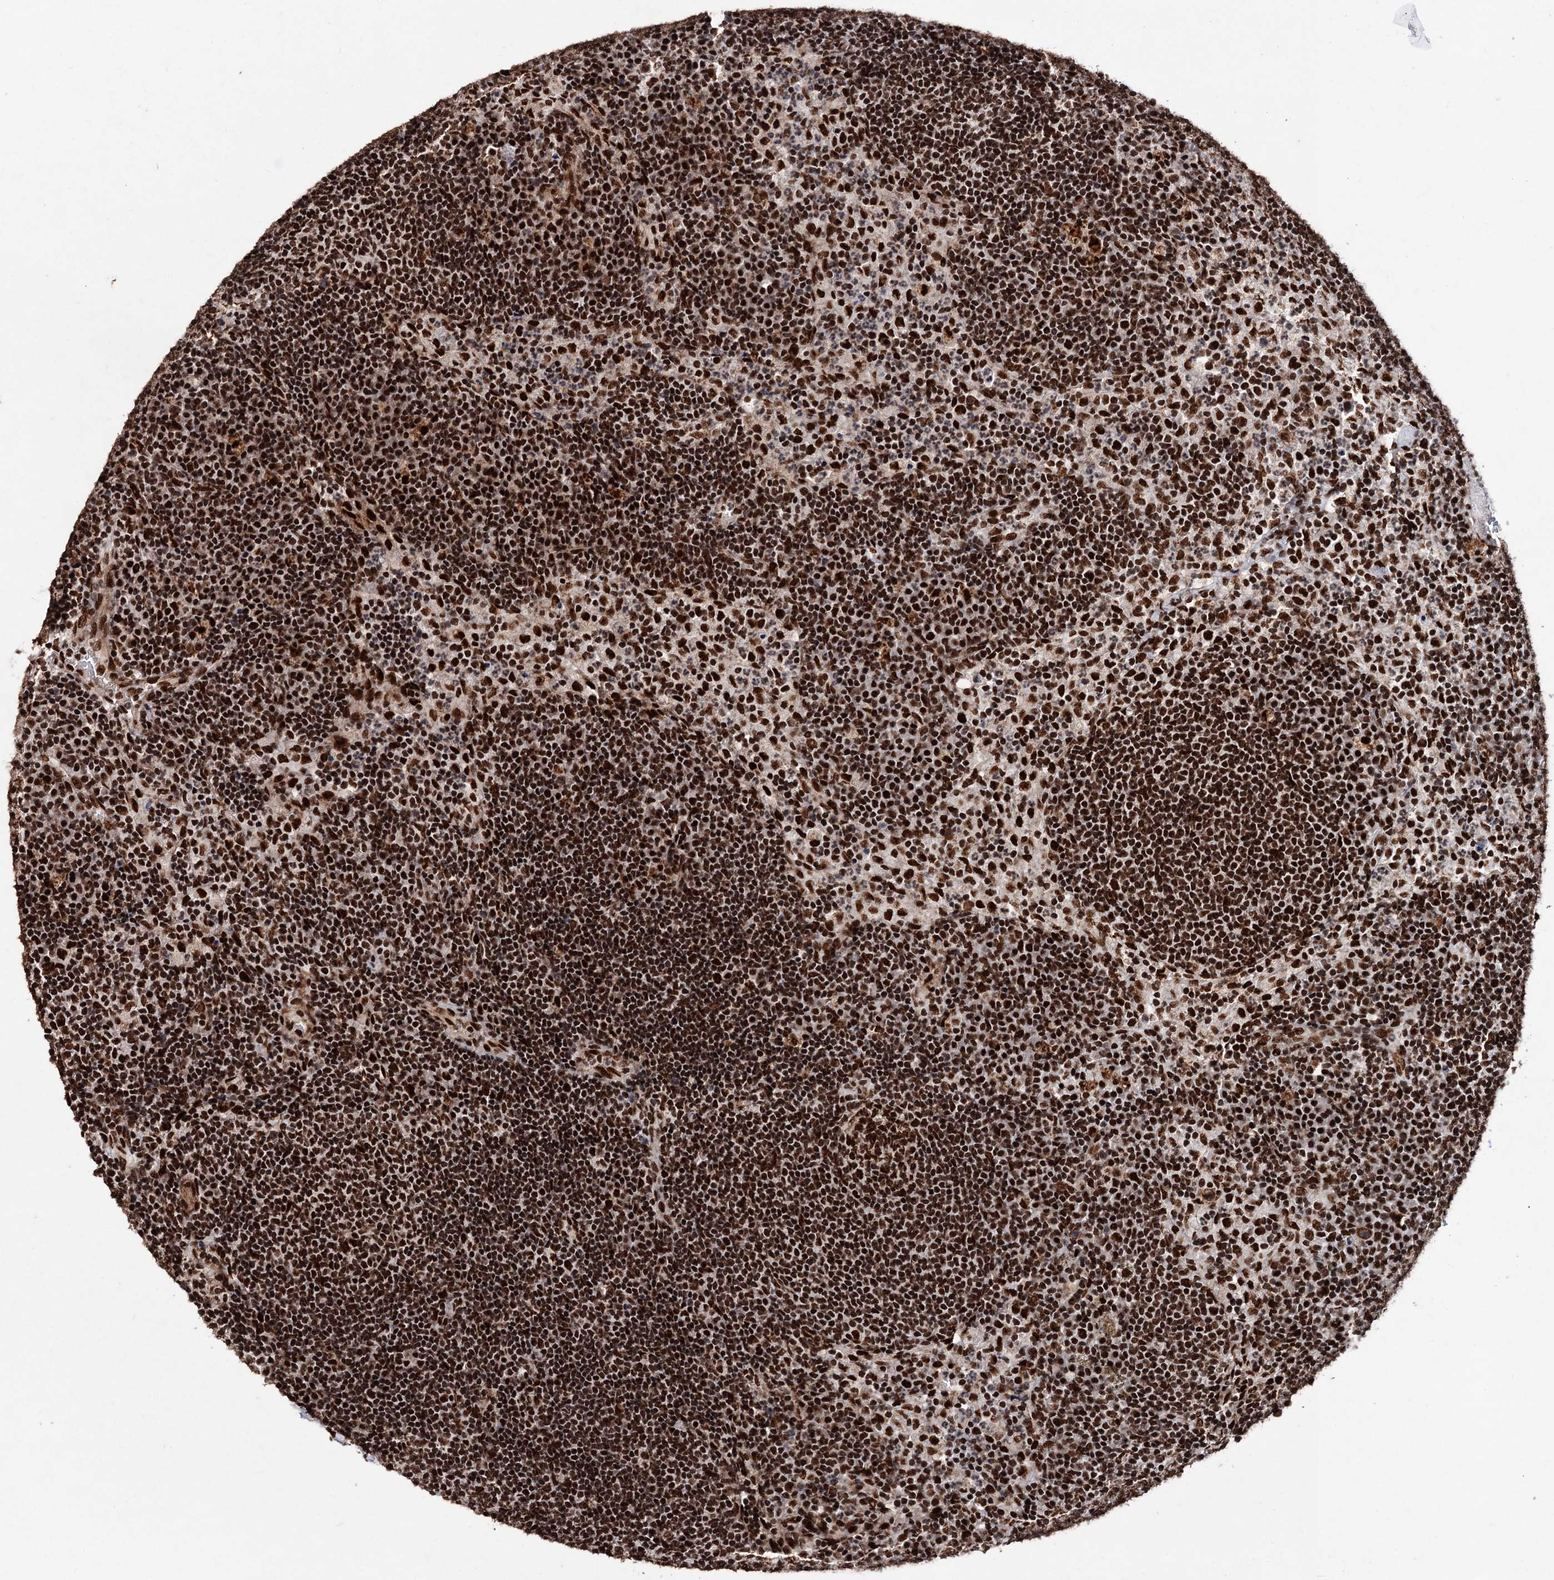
{"staining": {"intensity": "strong", "quantity": ">75%", "location": "nuclear"}, "tissue": "lymph node", "cell_type": "Germinal center cells", "image_type": "normal", "snomed": [{"axis": "morphology", "description": "Normal tissue, NOS"}, {"axis": "topography", "description": "Lymph node"}], "caption": "The image reveals immunohistochemical staining of normal lymph node. There is strong nuclear staining is present in about >75% of germinal center cells.", "gene": "MATR3", "patient": {"sex": "female", "age": 70}}